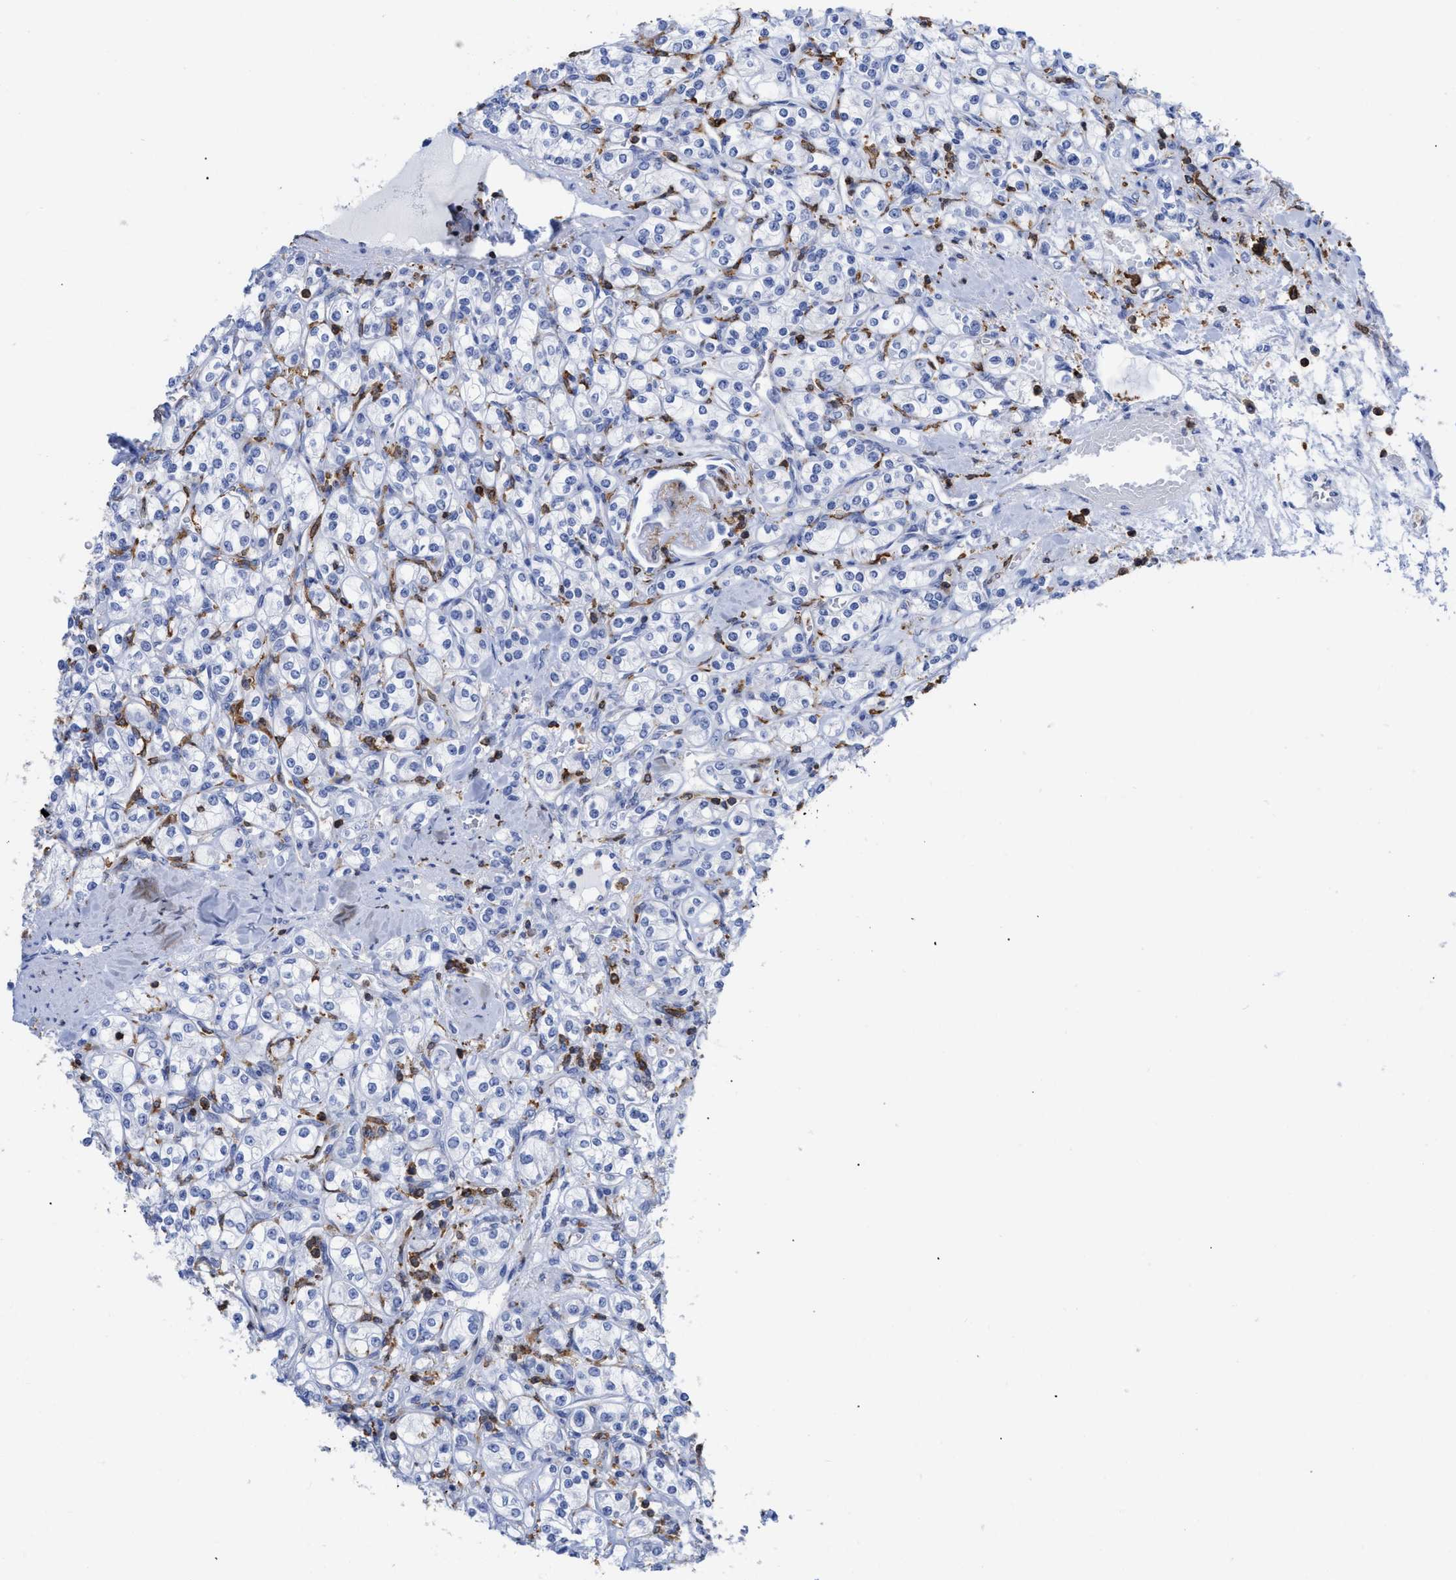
{"staining": {"intensity": "negative", "quantity": "none", "location": "none"}, "tissue": "renal cancer", "cell_type": "Tumor cells", "image_type": "cancer", "snomed": [{"axis": "morphology", "description": "Adenocarcinoma, NOS"}, {"axis": "topography", "description": "Kidney"}], "caption": "High magnification brightfield microscopy of renal cancer (adenocarcinoma) stained with DAB (brown) and counterstained with hematoxylin (blue): tumor cells show no significant staining.", "gene": "HCLS1", "patient": {"sex": "male", "age": 77}}